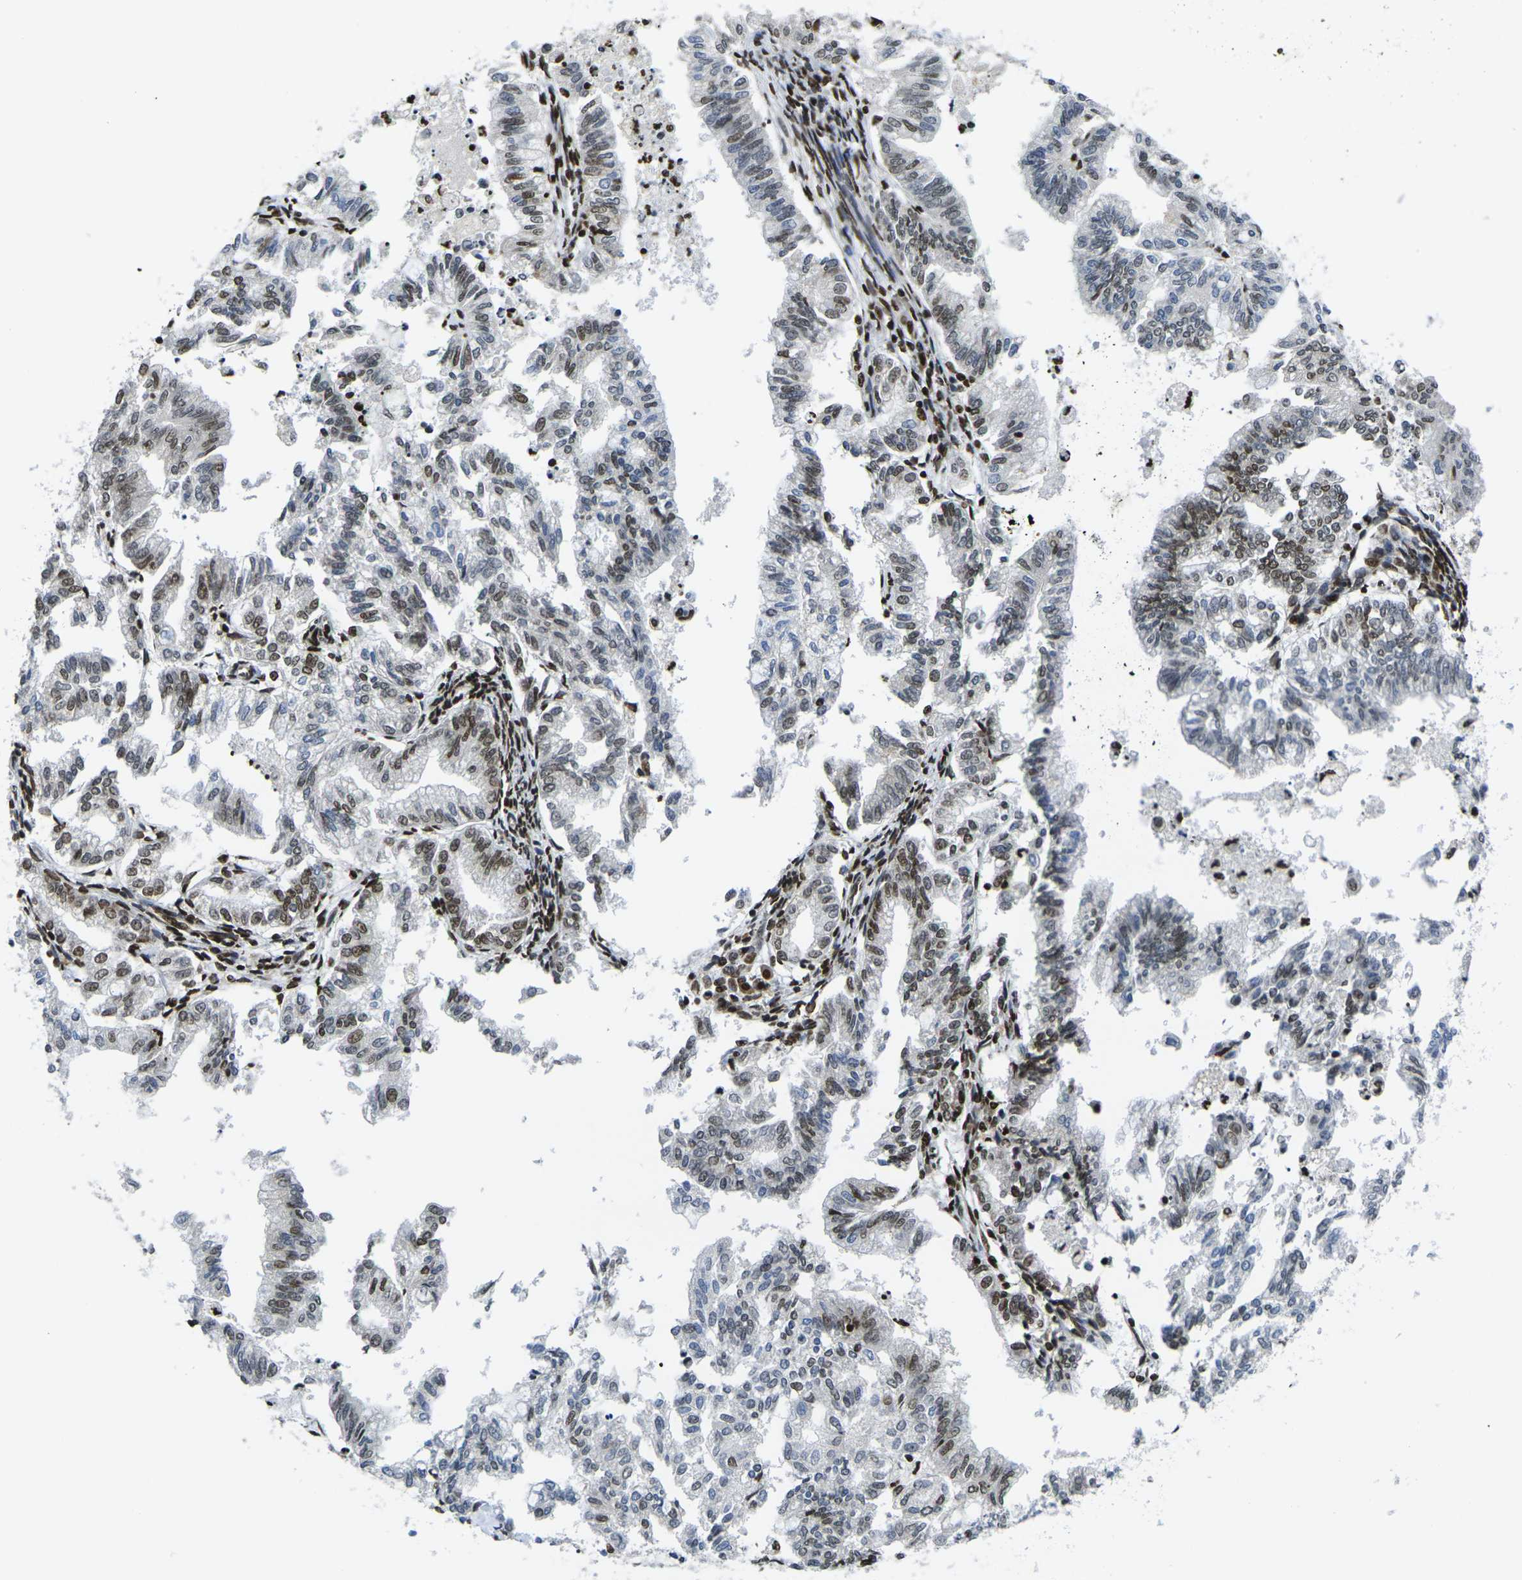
{"staining": {"intensity": "moderate", "quantity": "<25%", "location": "nuclear"}, "tissue": "endometrial cancer", "cell_type": "Tumor cells", "image_type": "cancer", "snomed": [{"axis": "morphology", "description": "Necrosis, NOS"}, {"axis": "morphology", "description": "Adenocarcinoma, NOS"}, {"axis": "topography", "description": "Endometrium"}], "caption": "Human endometrial cancer stained with a brown dye demonstrates moderate nuclear positive staining in approximately <25% of tumor cells.", "gene": "H1-10", "patient": {"sex": "female", "age": 79}}